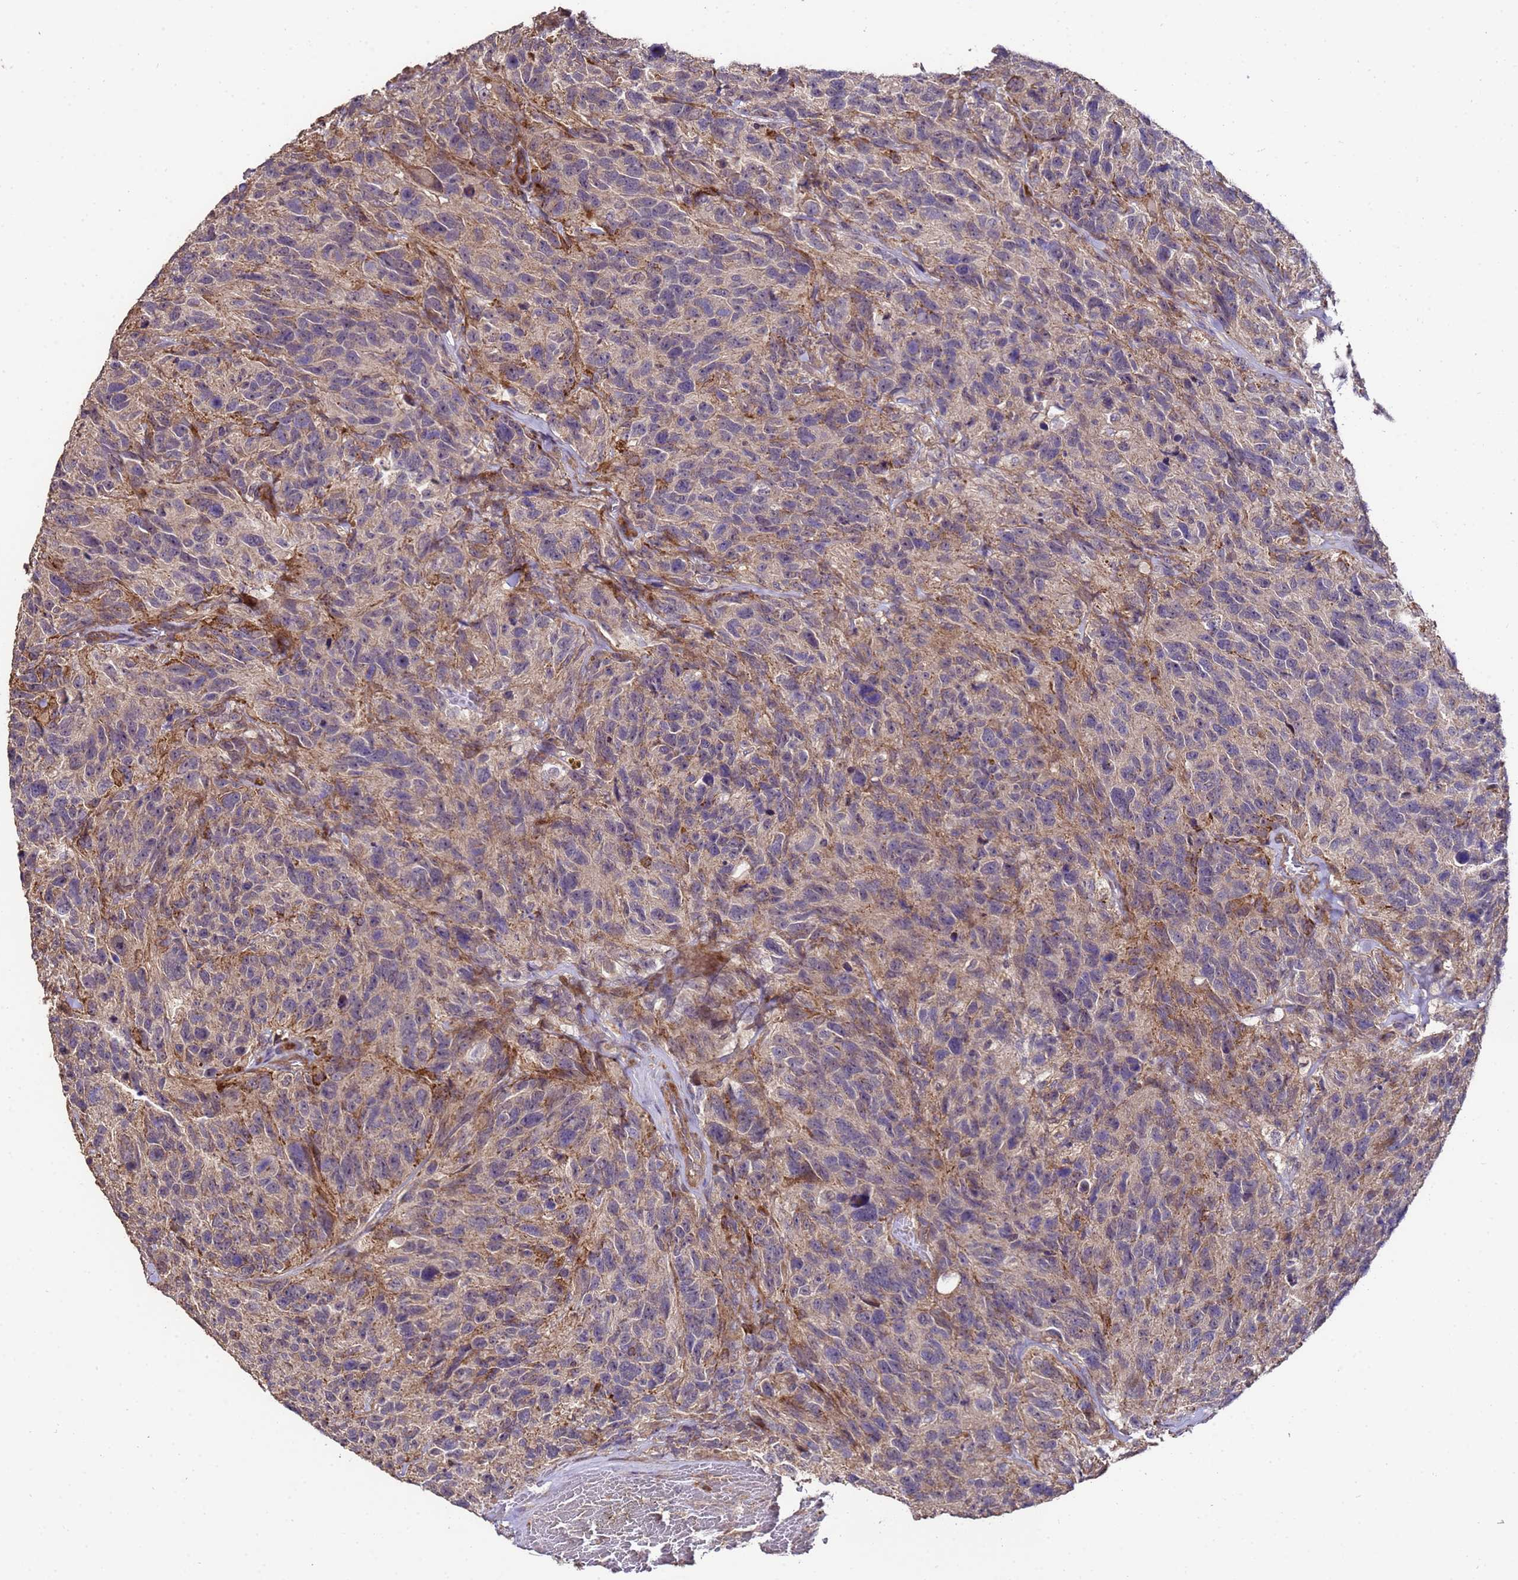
{"staining": {"intensity": "negative", "quantity": "none", "location": "none"}, "tissue": "glioma", "cell_type": "Tumor cells", "image_type": "cancer", "snomed": [{"axis": "morphology", "description": "Glioma, malignant, High grade"}, {"axis": "topography", "description": "Brain"}], "caption": "IHC image of neoplastic tissue: human malignant high-grade glioma stained with DAB (3,3'-diaminobenzidine) displays no significant protein expression in tumor cells.", "gene": "PRODH", "patient": {"sex": "male", "age": 69}}